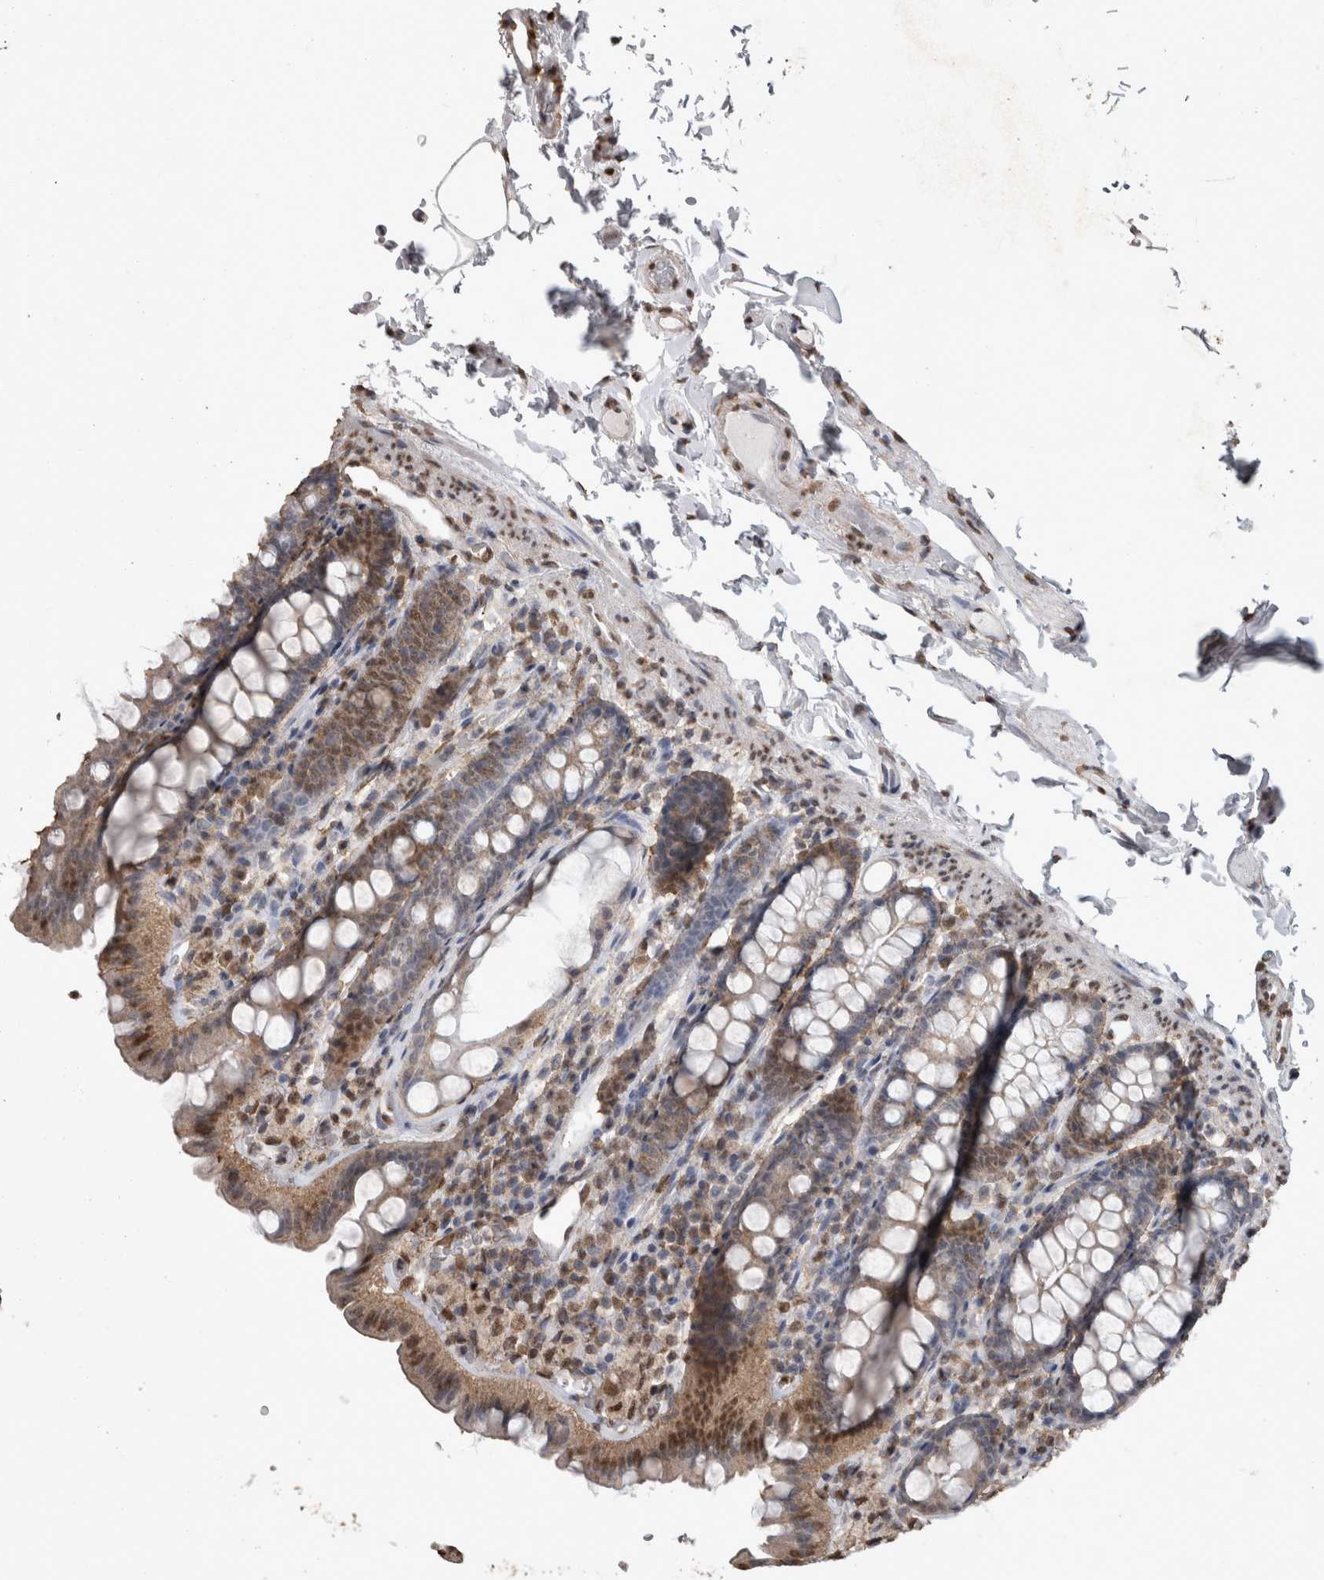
{"staining": {"intensity": "moderate", "quantity": ">75%", "location": "nuclear"}, "tissue": "colon", "cell_type": "Endothelial cells", "image_type": "normal", "snomed": [{"axis": "morphology", "description": "Normal tissue, NOS"}, {"axis": "topography", "description": "Colon"}, {"axis": "topography", "description": "Peripheral nerve tissue"}], "caption": "Moderate nuclear protein expression is seen in approximately >75% of endothelial cells in colon.", "gene": "SMAD7", "patient": {"sex": "female", "age": 61}}